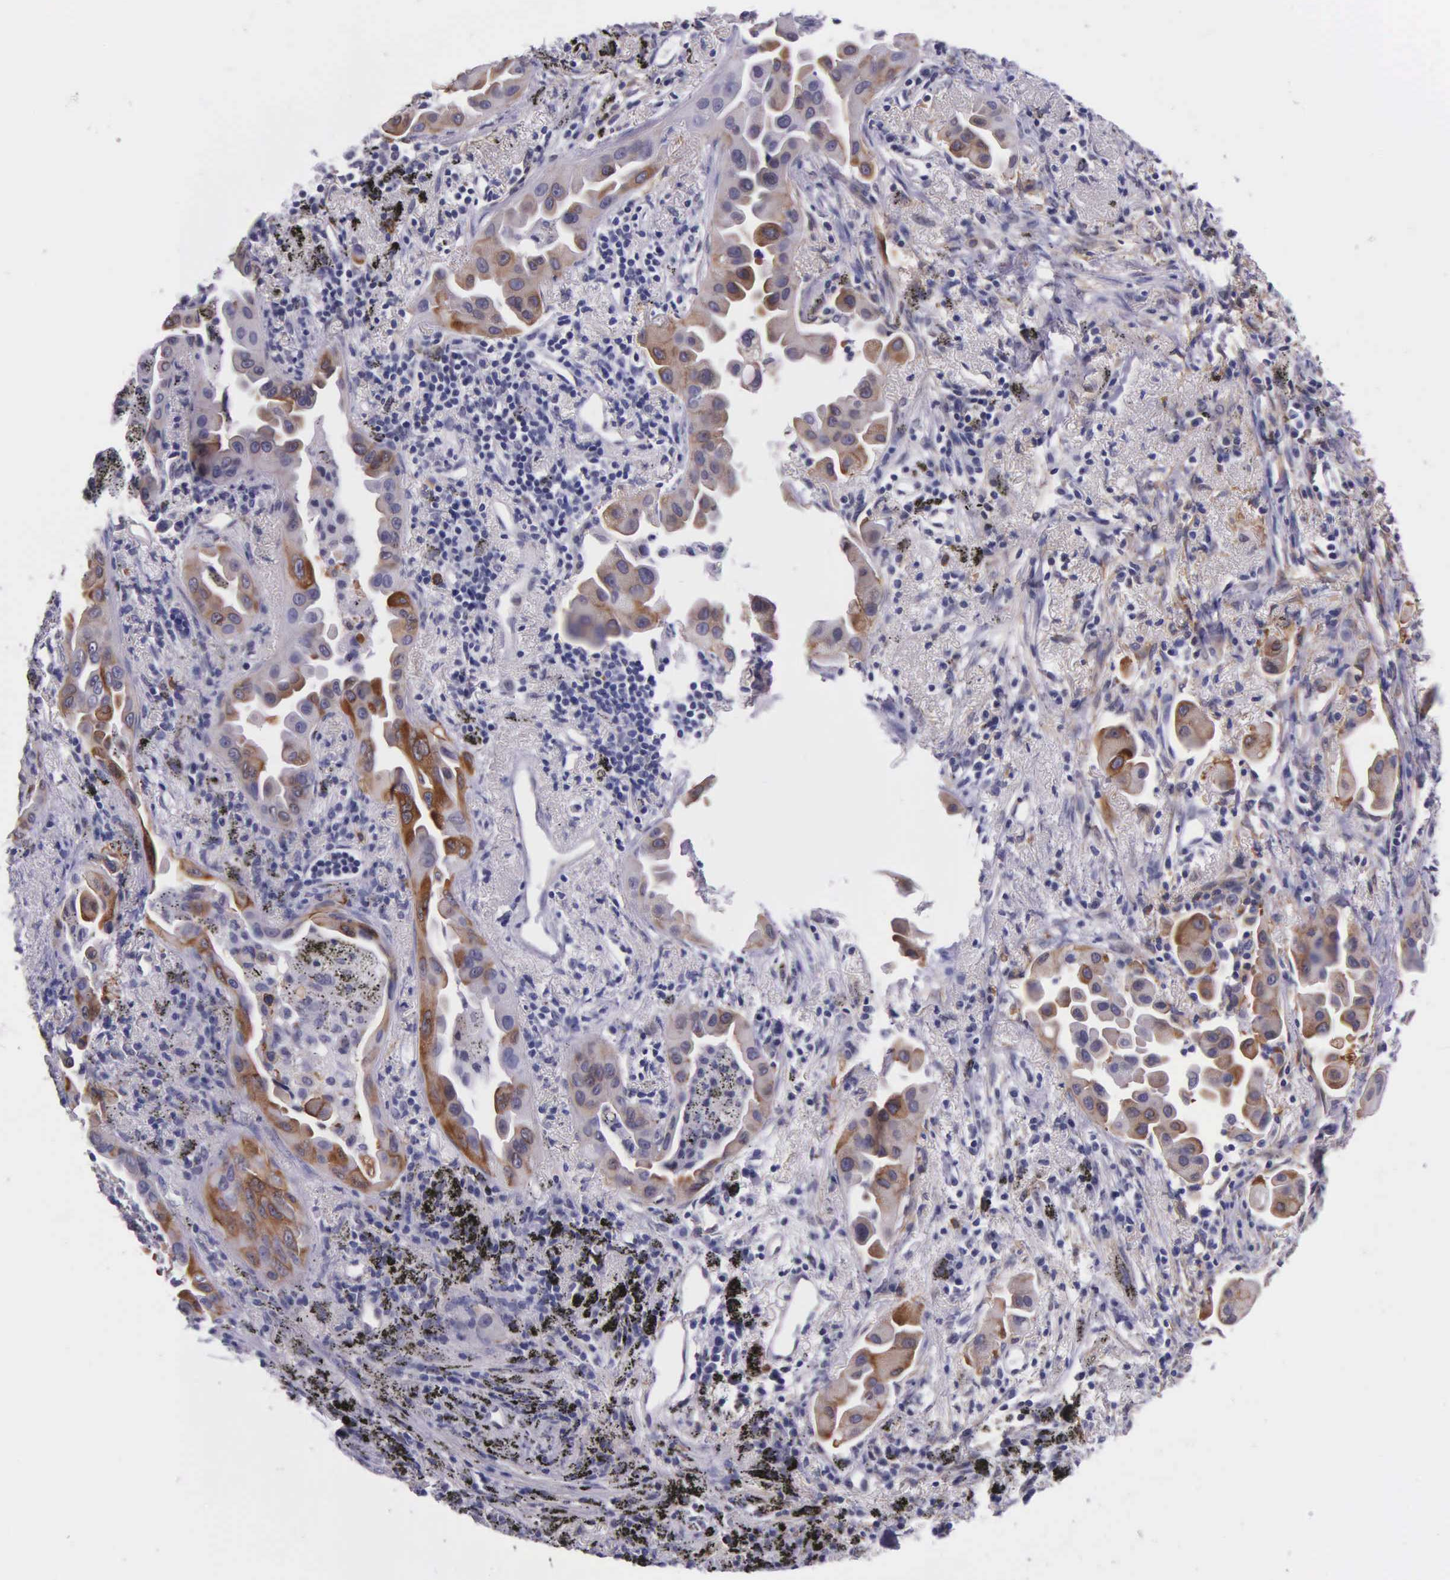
{"staining": {"intensity": "moderate", "quantity": "25%-75%", "location": "cytoplasmic/membranous"}, "tissue": "lung cancer", "cell_type": "Tumor cells", "image_type": "cancer", "snomed": [{"axis": "morphology", "description": "Adenocarcinoma, NOS"}, {"axis": "topography", "description": "Lung"}], "caption": "Immunohistochemistry staining of lung cancer, which displays medium levels of moderate cytoplasmic/membranous expression in about 25%-75% of tumor cells indicating moderate cytoplasmic/membranous protein staining. The staining was performed using DAB (brown) for protein detection and nuclei were counterstained in hematoxylin (blue).", "gene": "AHNAK2", "patient": {"sex": "male", "age": 68}}